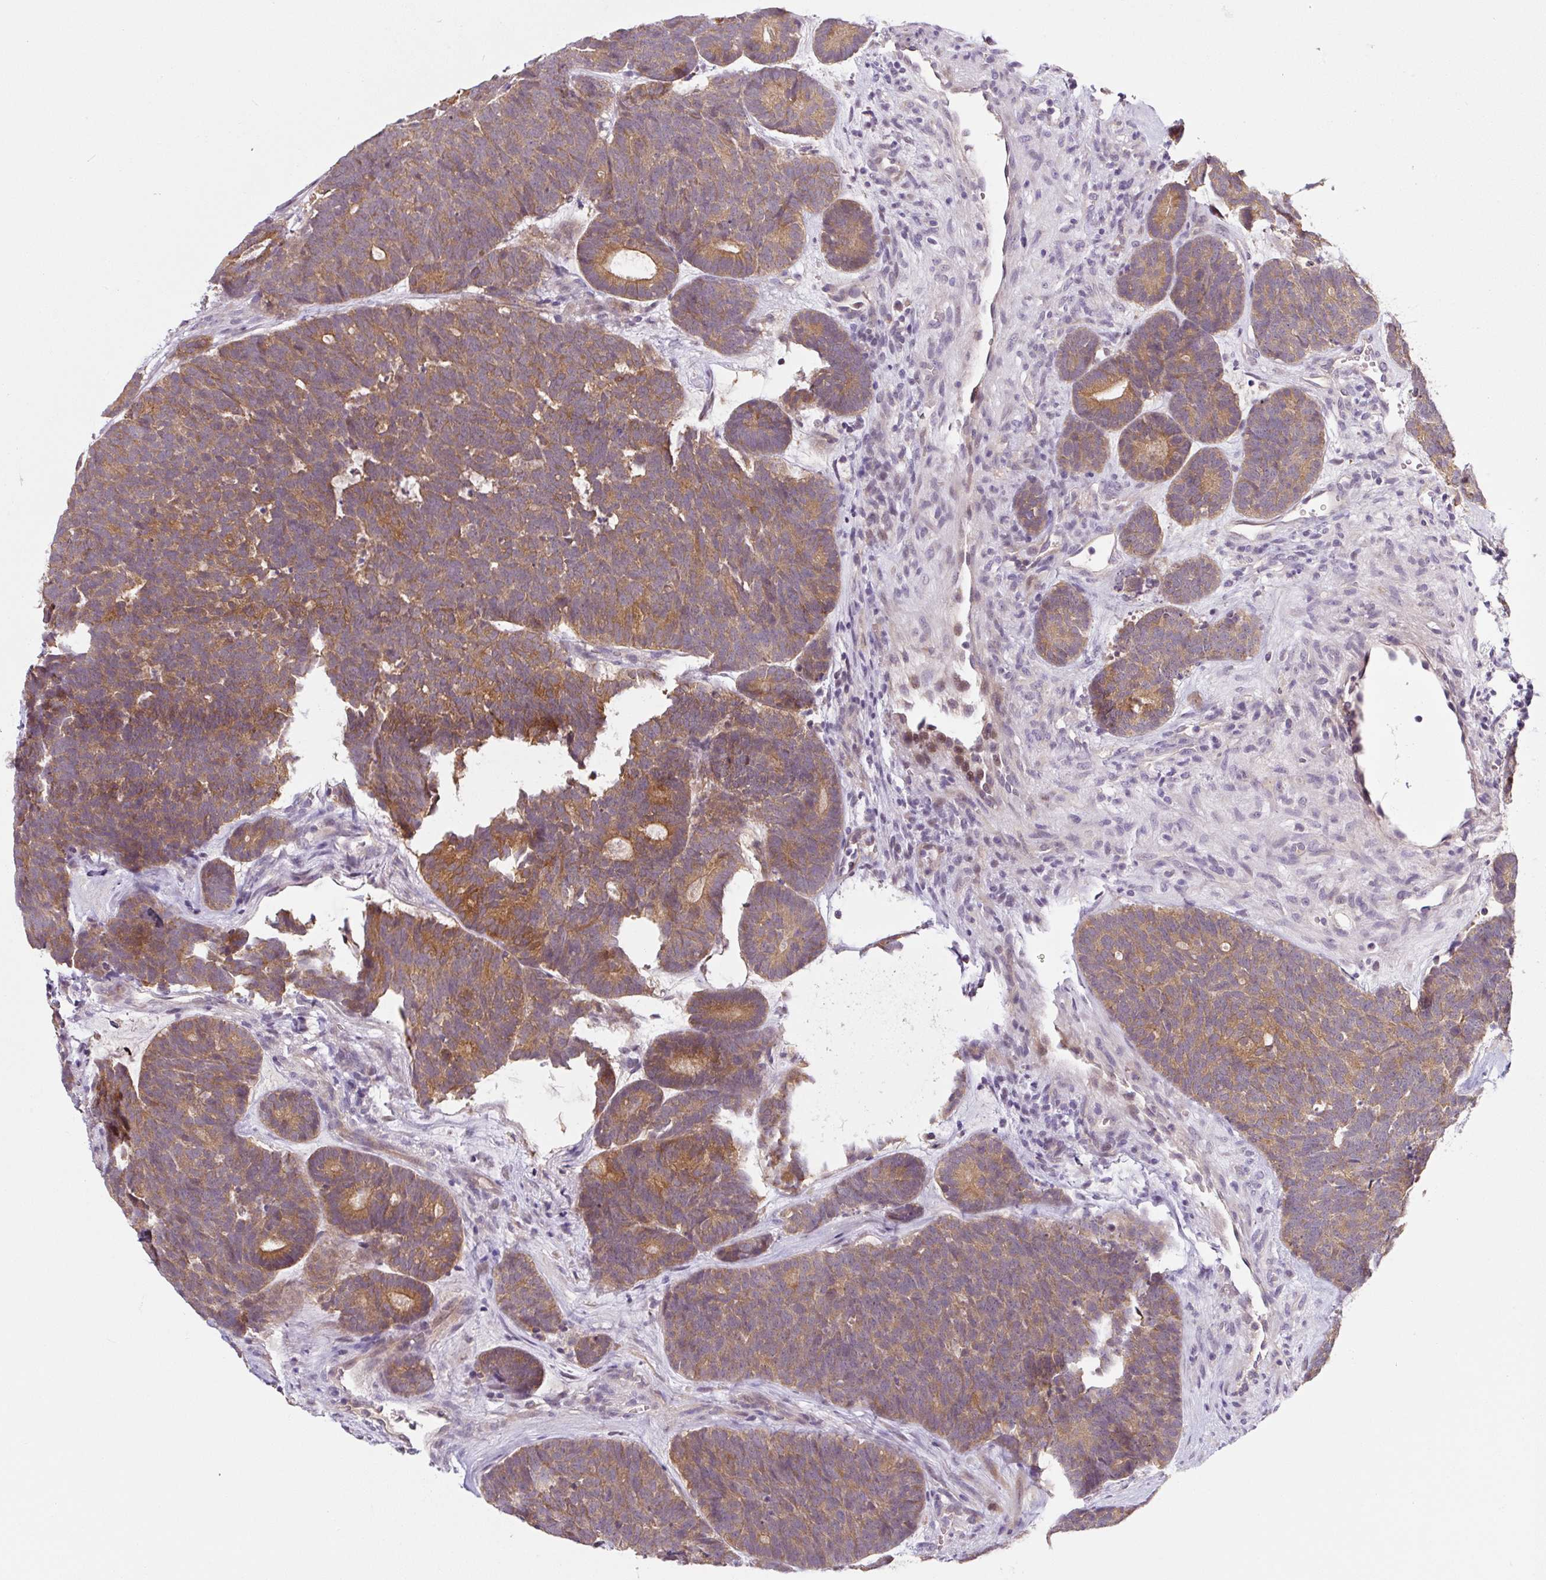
{"staining": {"intensity": "moderate", "quantity": ">75%", "location": "cytoplasmic/membranous"}, "tissue": "head and neck cancer", "cell_type": "Tumor cells", "image_type": "cancer", "snomed": [{"axis": "morphology", "description": "Adenocarcinoma, NOS"}, {"axis": "topography", "description": "Head-Neck"}], "caption": "Brown immunohistochemical staining in human head and neck cancer displays moderate cytoplasmic/membranous expression in about >75% of tumor cells.", "gene": "PRKAA2", "patient": {"sex": "female", "age": 81}}